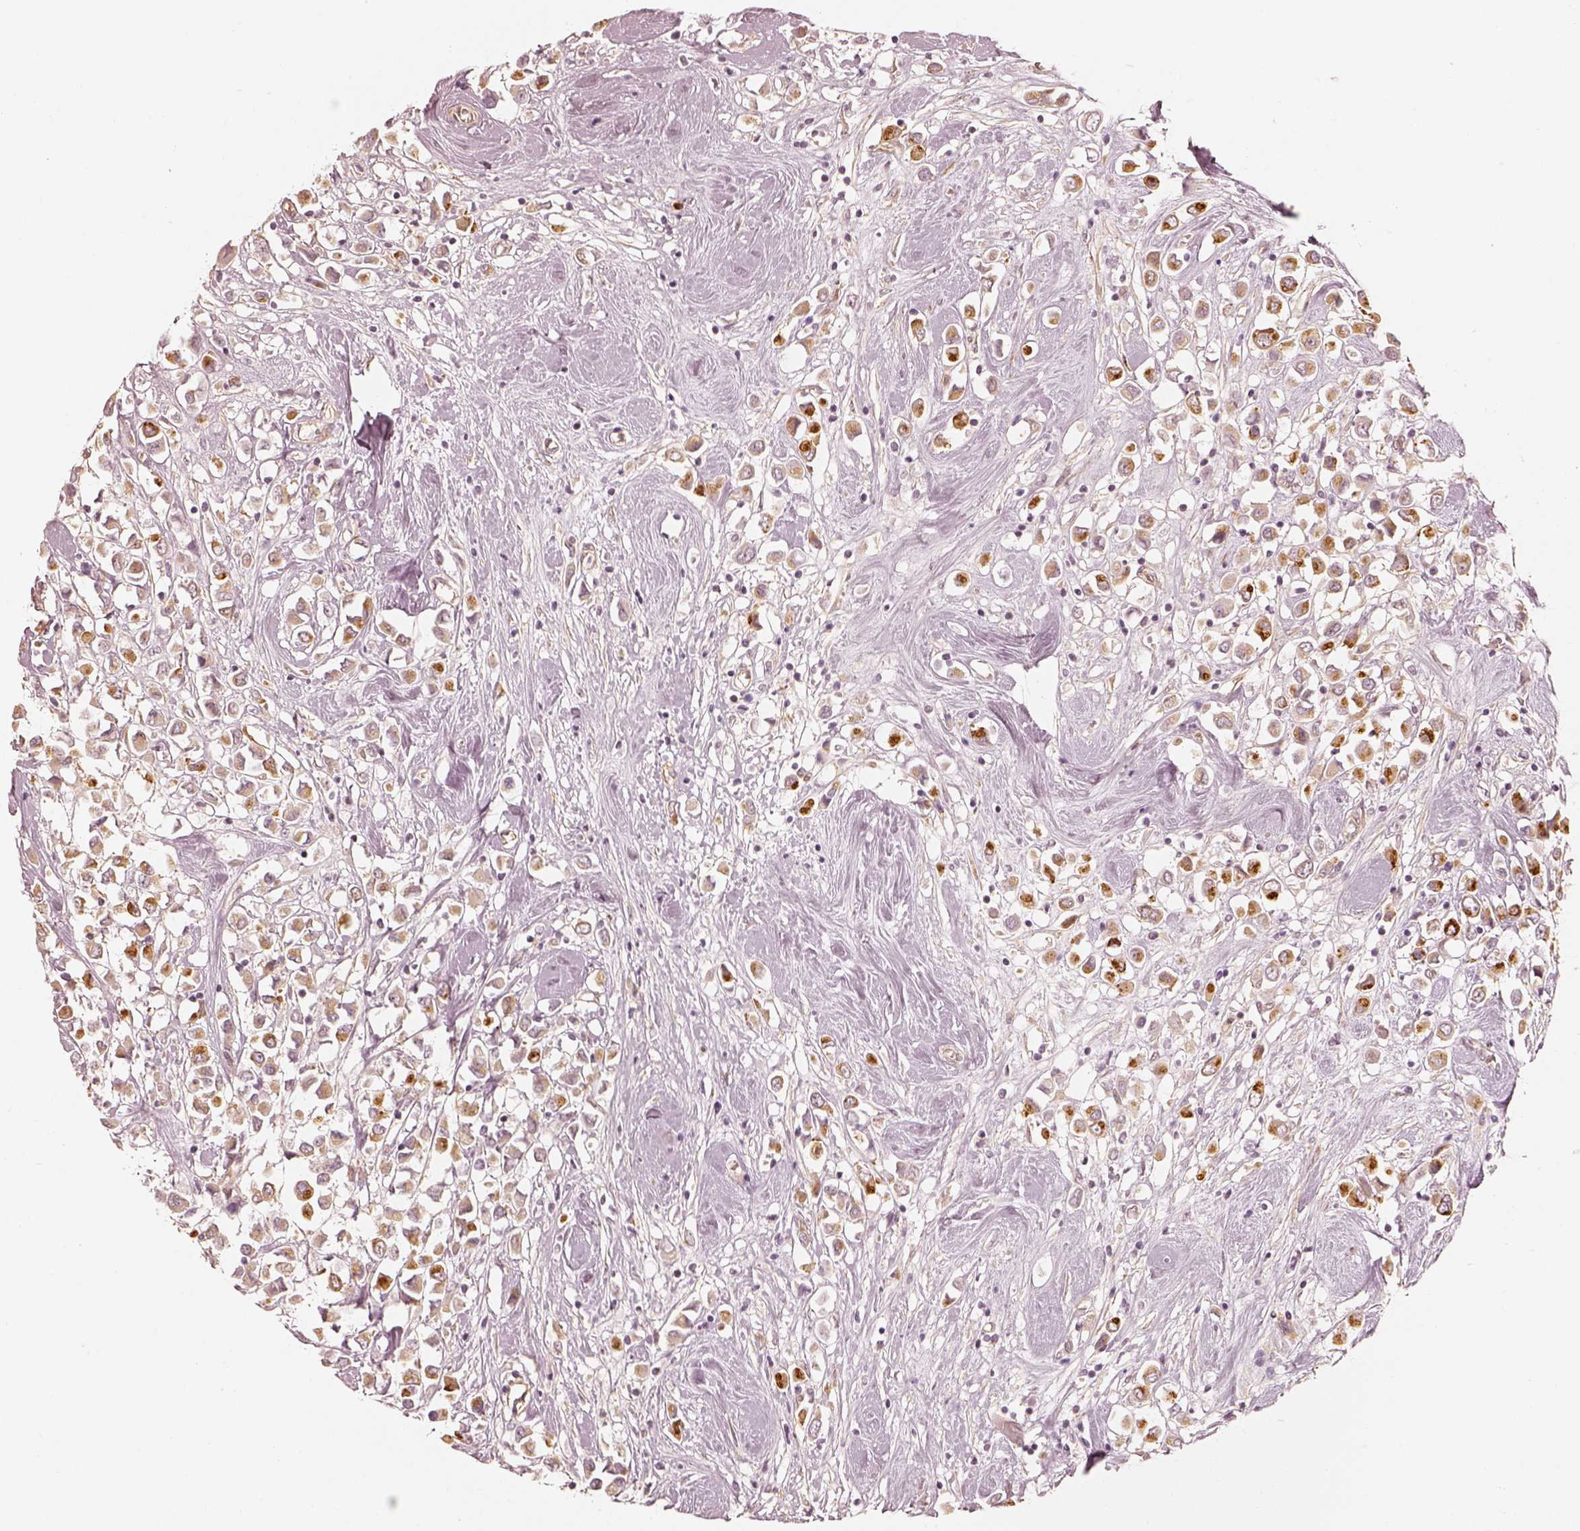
{"staining": {"intensity": "moderate", "quantity": "25%-75%", "location": "cytoplasmic/membranous"}, "tissue": "breast cancer", "cell_type": "Tumor cells", "image_type": "cancer", "snomed": [{"axis": "morphology", "description": "Duct carcinoma"}, {"axis": "topography", "description": "Breast"}], "caption": "Immunohistochemical staining of human breast cancer displays moderate cytoplasmic/membranous protein expression in approximately 25%-75% of tumor cells.", "gene": "GORASP2", "patient": {"sex": "female", "age": 61}}